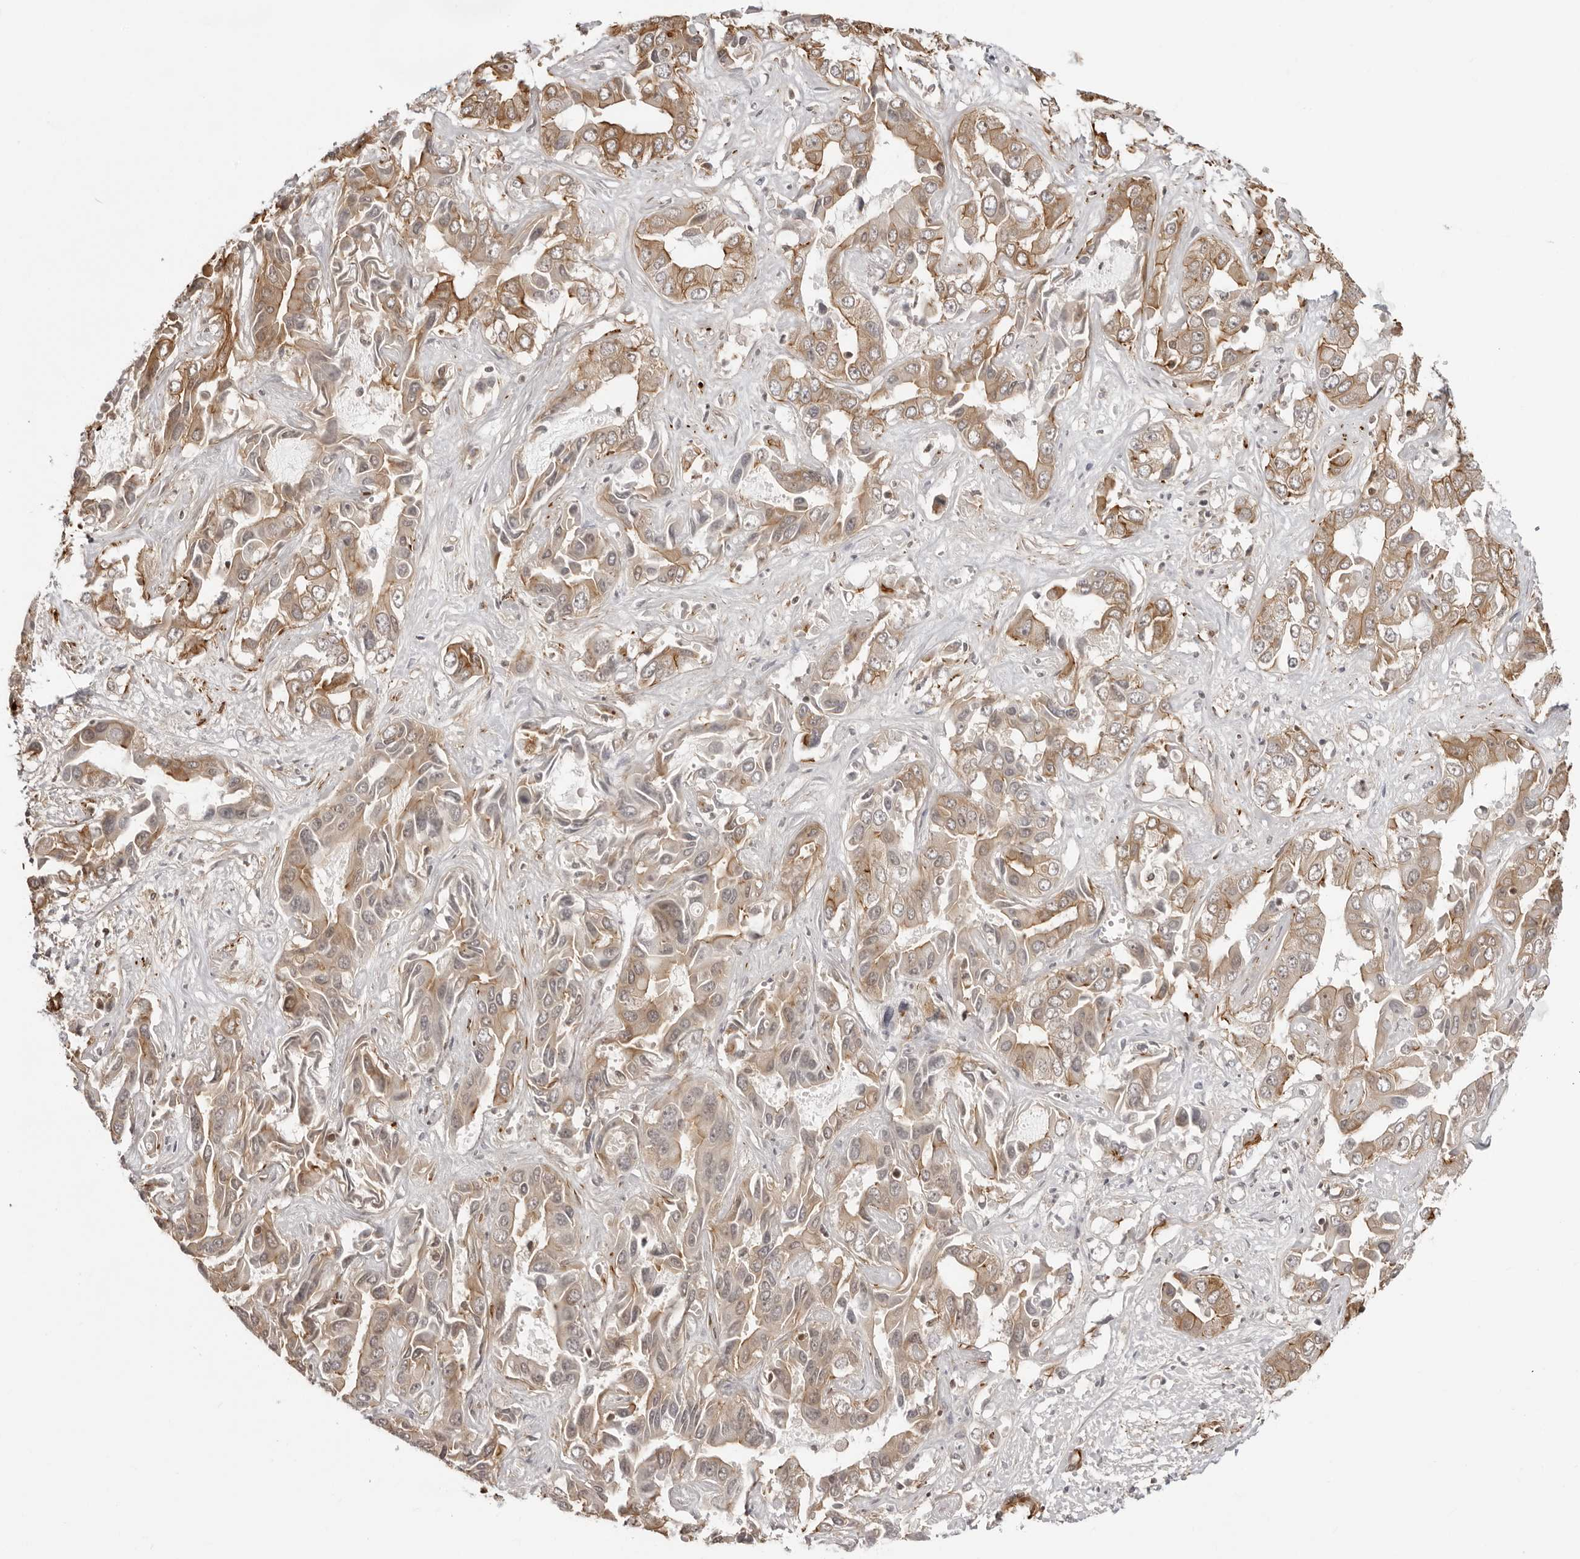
{"staining": {"intensity": "moderate", "quantity": "25%-75%", "location": "cytoplasmic/membranous"}, "tissue": "liver cancer", "cell_type": "Tumor cells", "image_type": "cancer", "snomed": [{"axis": "morphology", "description": "Cholangiocarcinoma"}, {"axis": "topography", "description": "Liver"}], "caption": "Immunohistochemistry (IHC) image of neoplastic tissue: human liver cancer stained using immunohistochemistry reveals medium levels of moderate protein expression localized specifically in the cytoplasmic/membranous of tumor cells, appearing as a cytoplasmic/membranous brown color.", "gene": "UNK", "patient": {"sex": "female", "age": 52}}